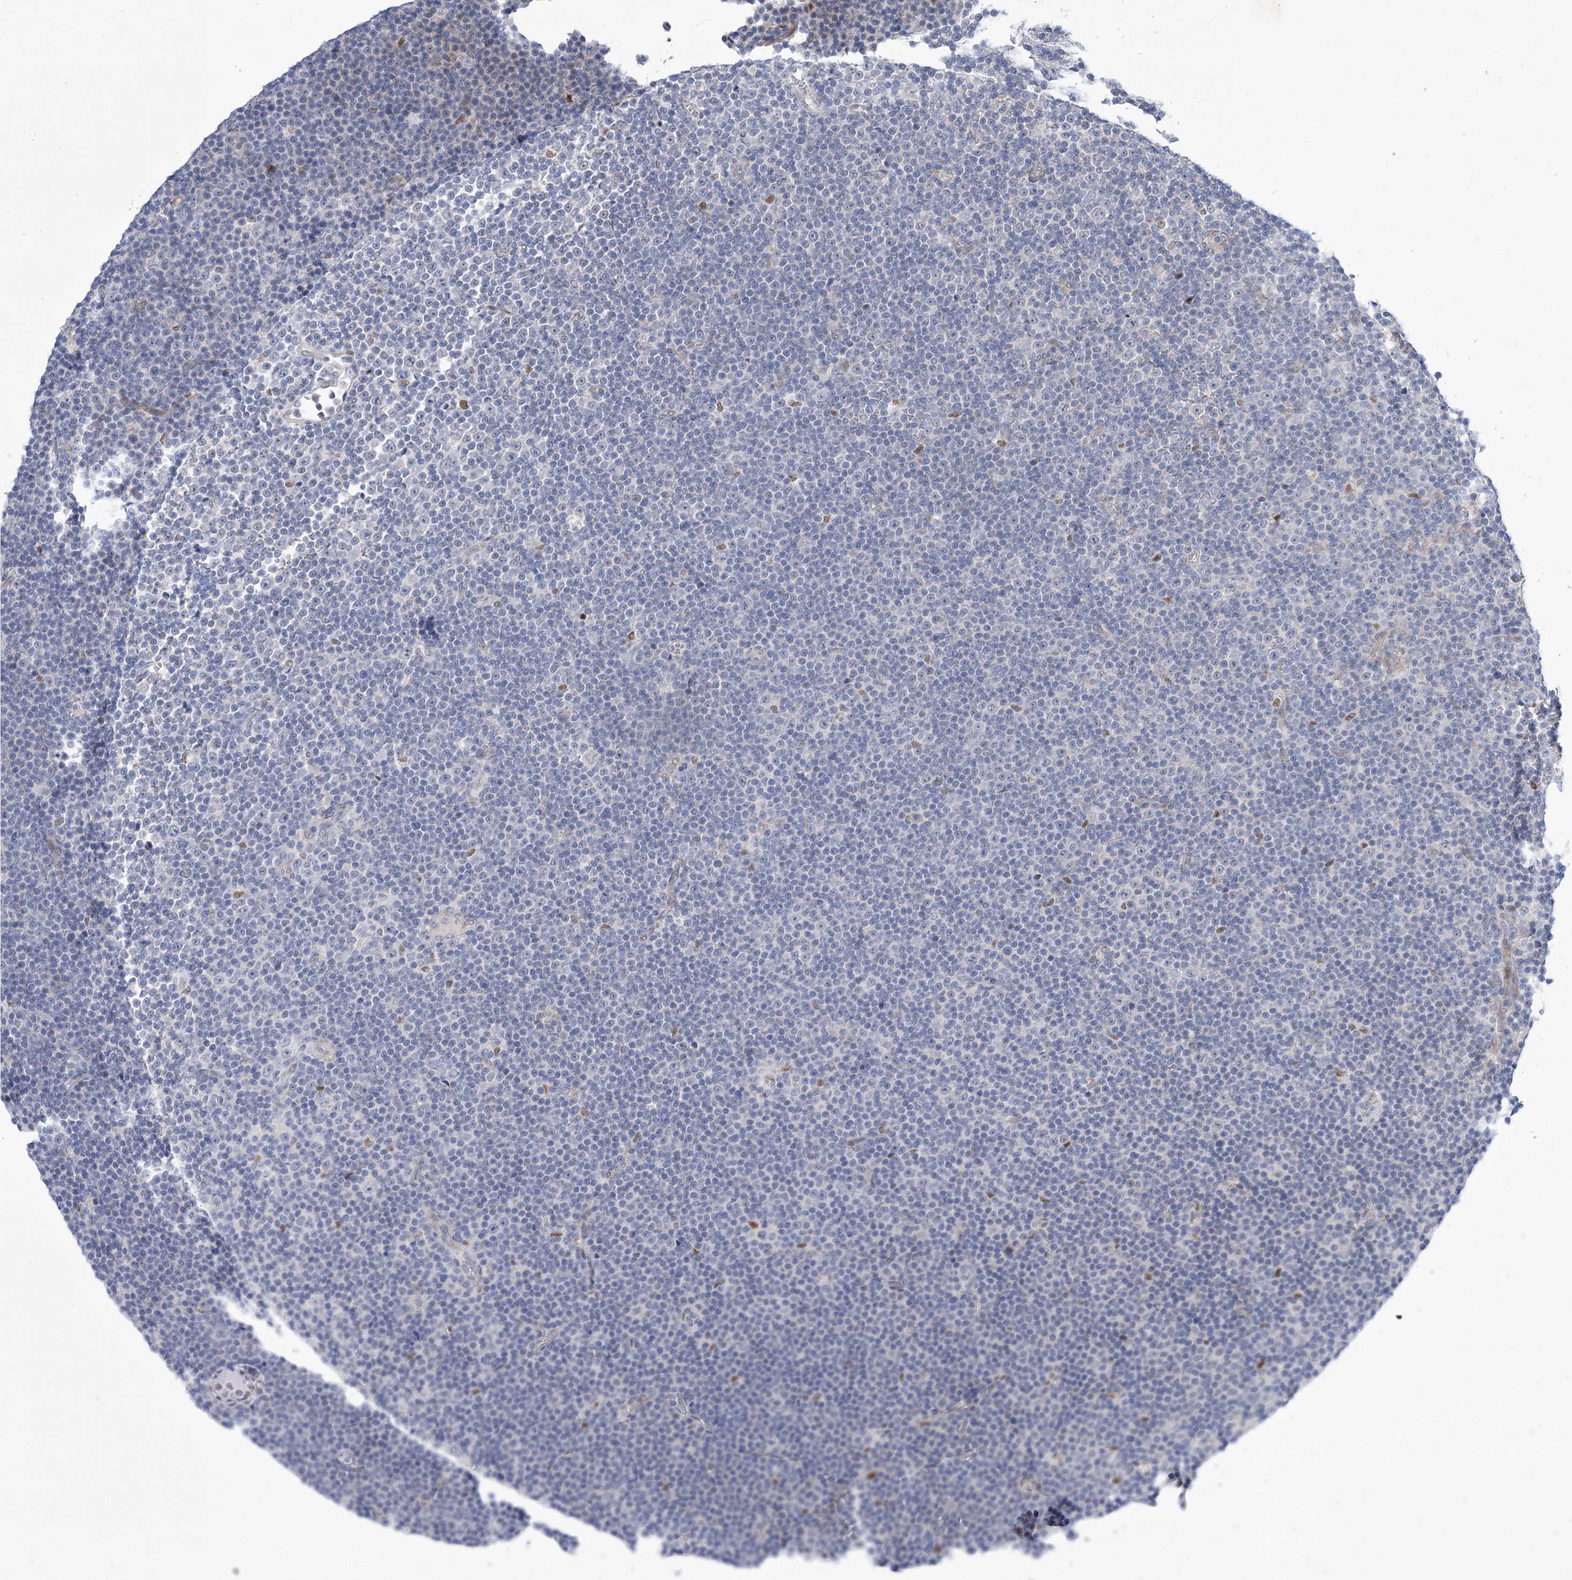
{"staining": {"intensity": "negative", "quantity": "none", "location": "none"}, "tissue": "lymphoma", "cell_type": "Tumor cells", "image_type": "cancer", "snomed": [{"axis": "morphology", "description": "Malignant lymphoma, non-Hodgkin's type, Low grade"}, {"axis": "topography", "description": "Lymph node"}], "caption": "This image is of malignant lymphoma, non-Hodgkin's type (low-grade) stained with immunohistochemistry to label a protein in brown with the nuclei are counter-stained blue. There is no expression in tumor cells.", "gene": "GCNT4", "patient": {"sex": "female", "age": 67}}